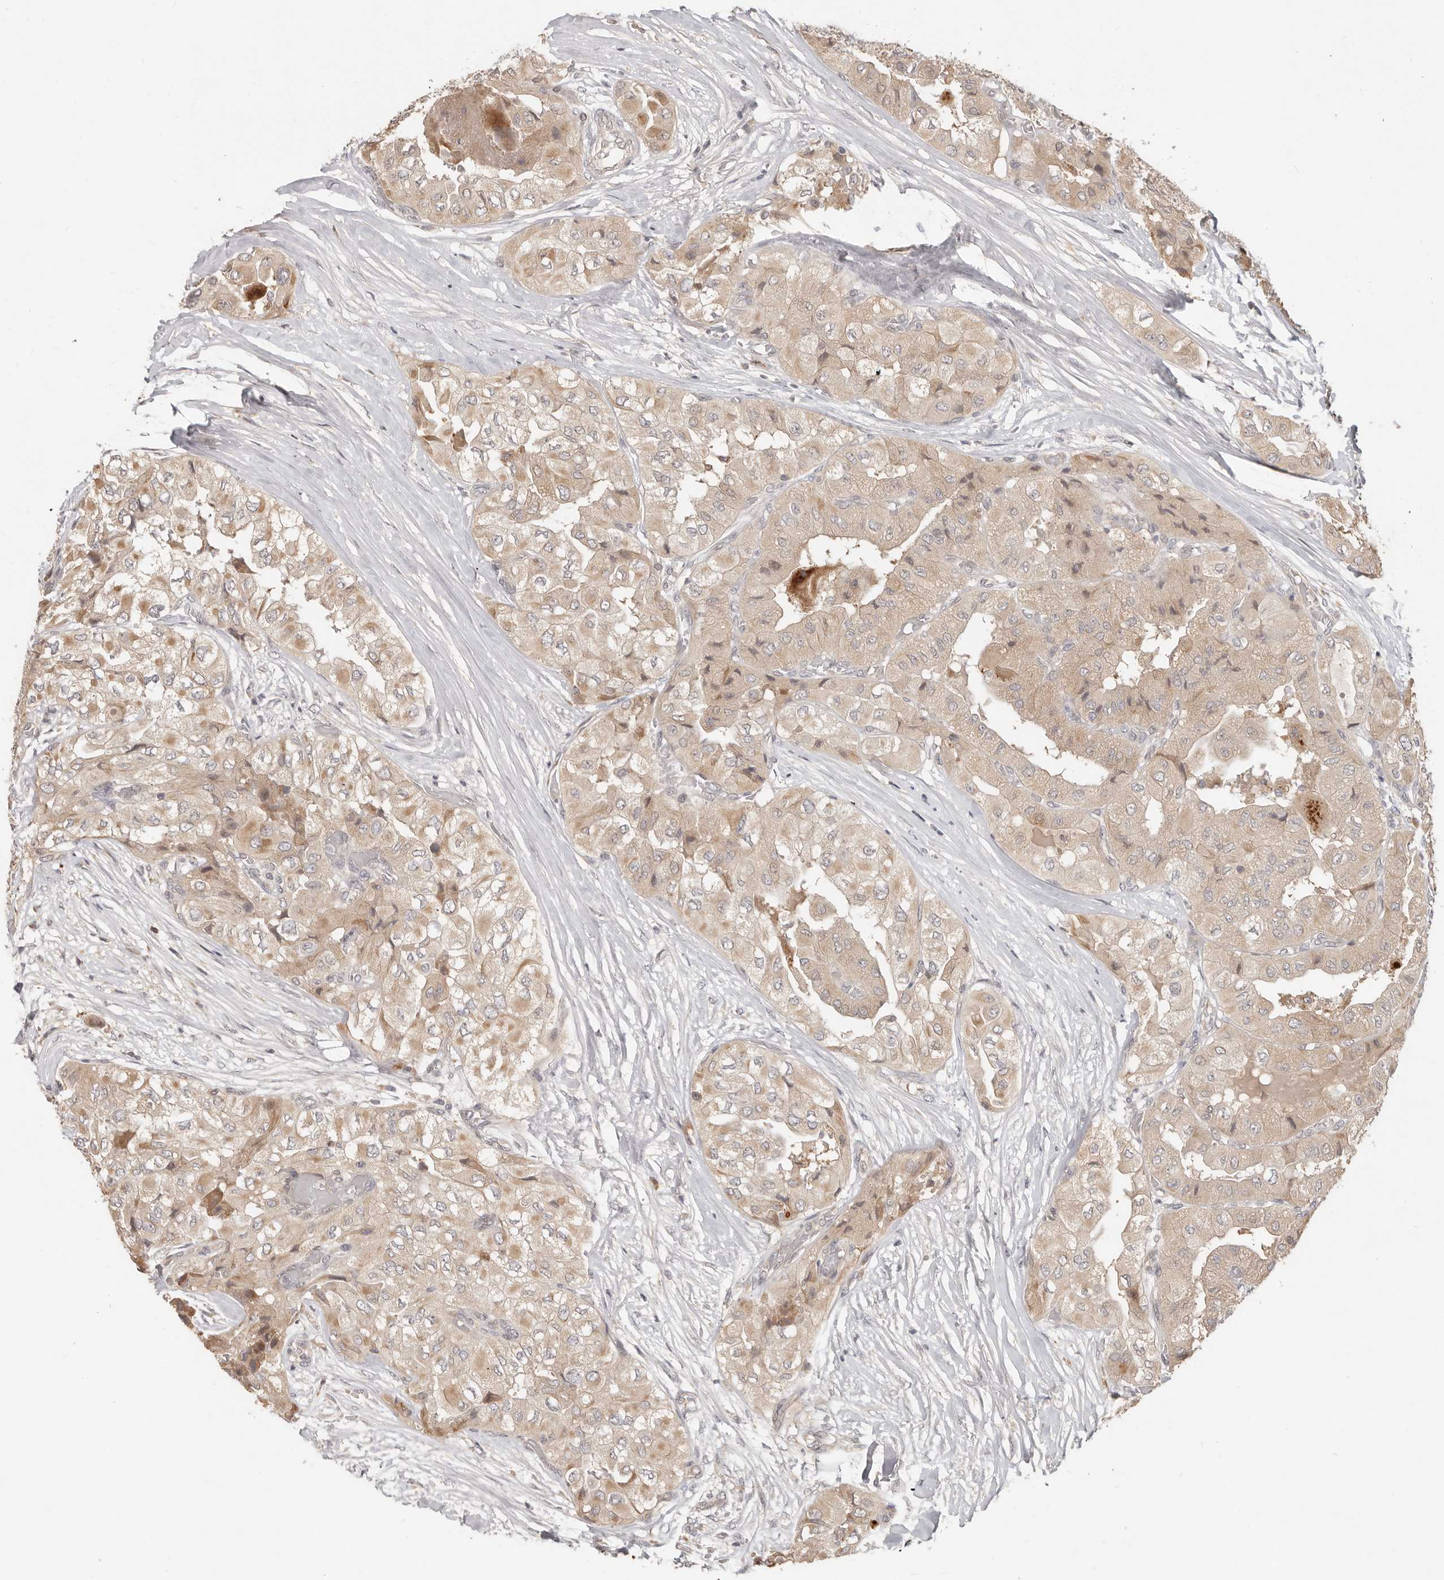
{"staining": {"intensity": "weak", "quantity": ">75%", "location": "cytoplasmic/membranous"}, "tissue": "thyroid cancer", "cell_type": "Tumor cells", "image_type": "cancer", "snomed": [{"axis": "morphology", "description": "Papillary adenocarcinoma, NOS"}, {"axis": "topography", "description": "Thyroid gland"}], "caption": "IHC of thyroid cancer (papillary adenocarcinoma) exhibits low levels of weak cytoplasmic/membranous positivity in about >75% of tumor cells. Using DAB (3,3'-diaminobenzidine) (brown) and hematoxylin (blue) stains, captured at high magnification using brightfield microscopy.", "gene": "MTFR2", "patient": {"sex": "female", "age": 59}}